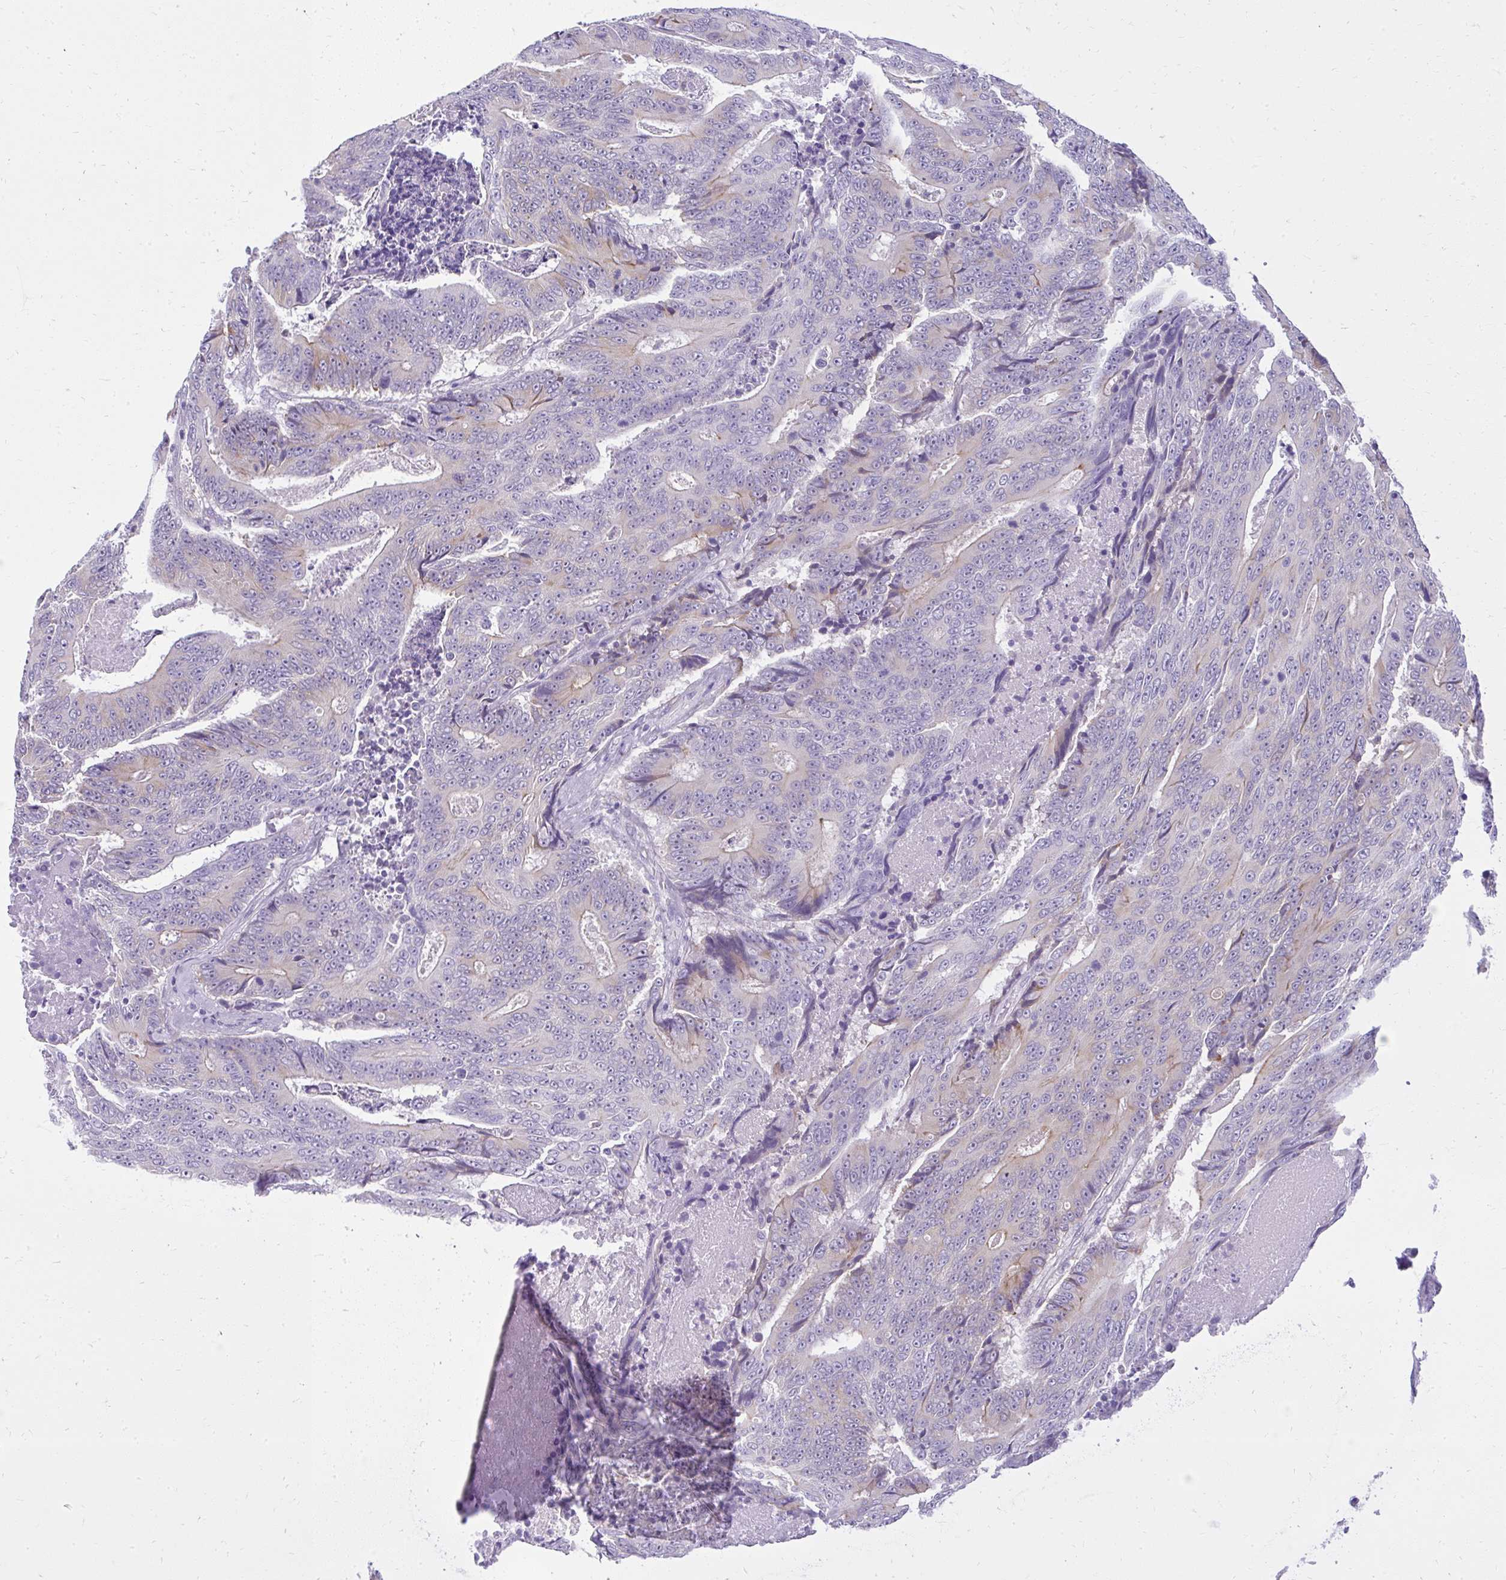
{"staining": {"intensity": "weak", "quantity": "<25%", "location": "cytoplasmic/membranous"}, "tissue": "colorectal cancer", "cell_type": "Tumor cells", "image_type": "cancer", "snomed": [{"axis": "morphology", "description": "Adenocarcinoma, NOS"}, {"axis": "topography", "description": "Colon"}], "caption": "The histopathology image reveals no significant positivity in tumor cells of colorectal adenocarcinoma.", "gene": "PRAP1", "patient": {"sex": "male", "age": 83}}